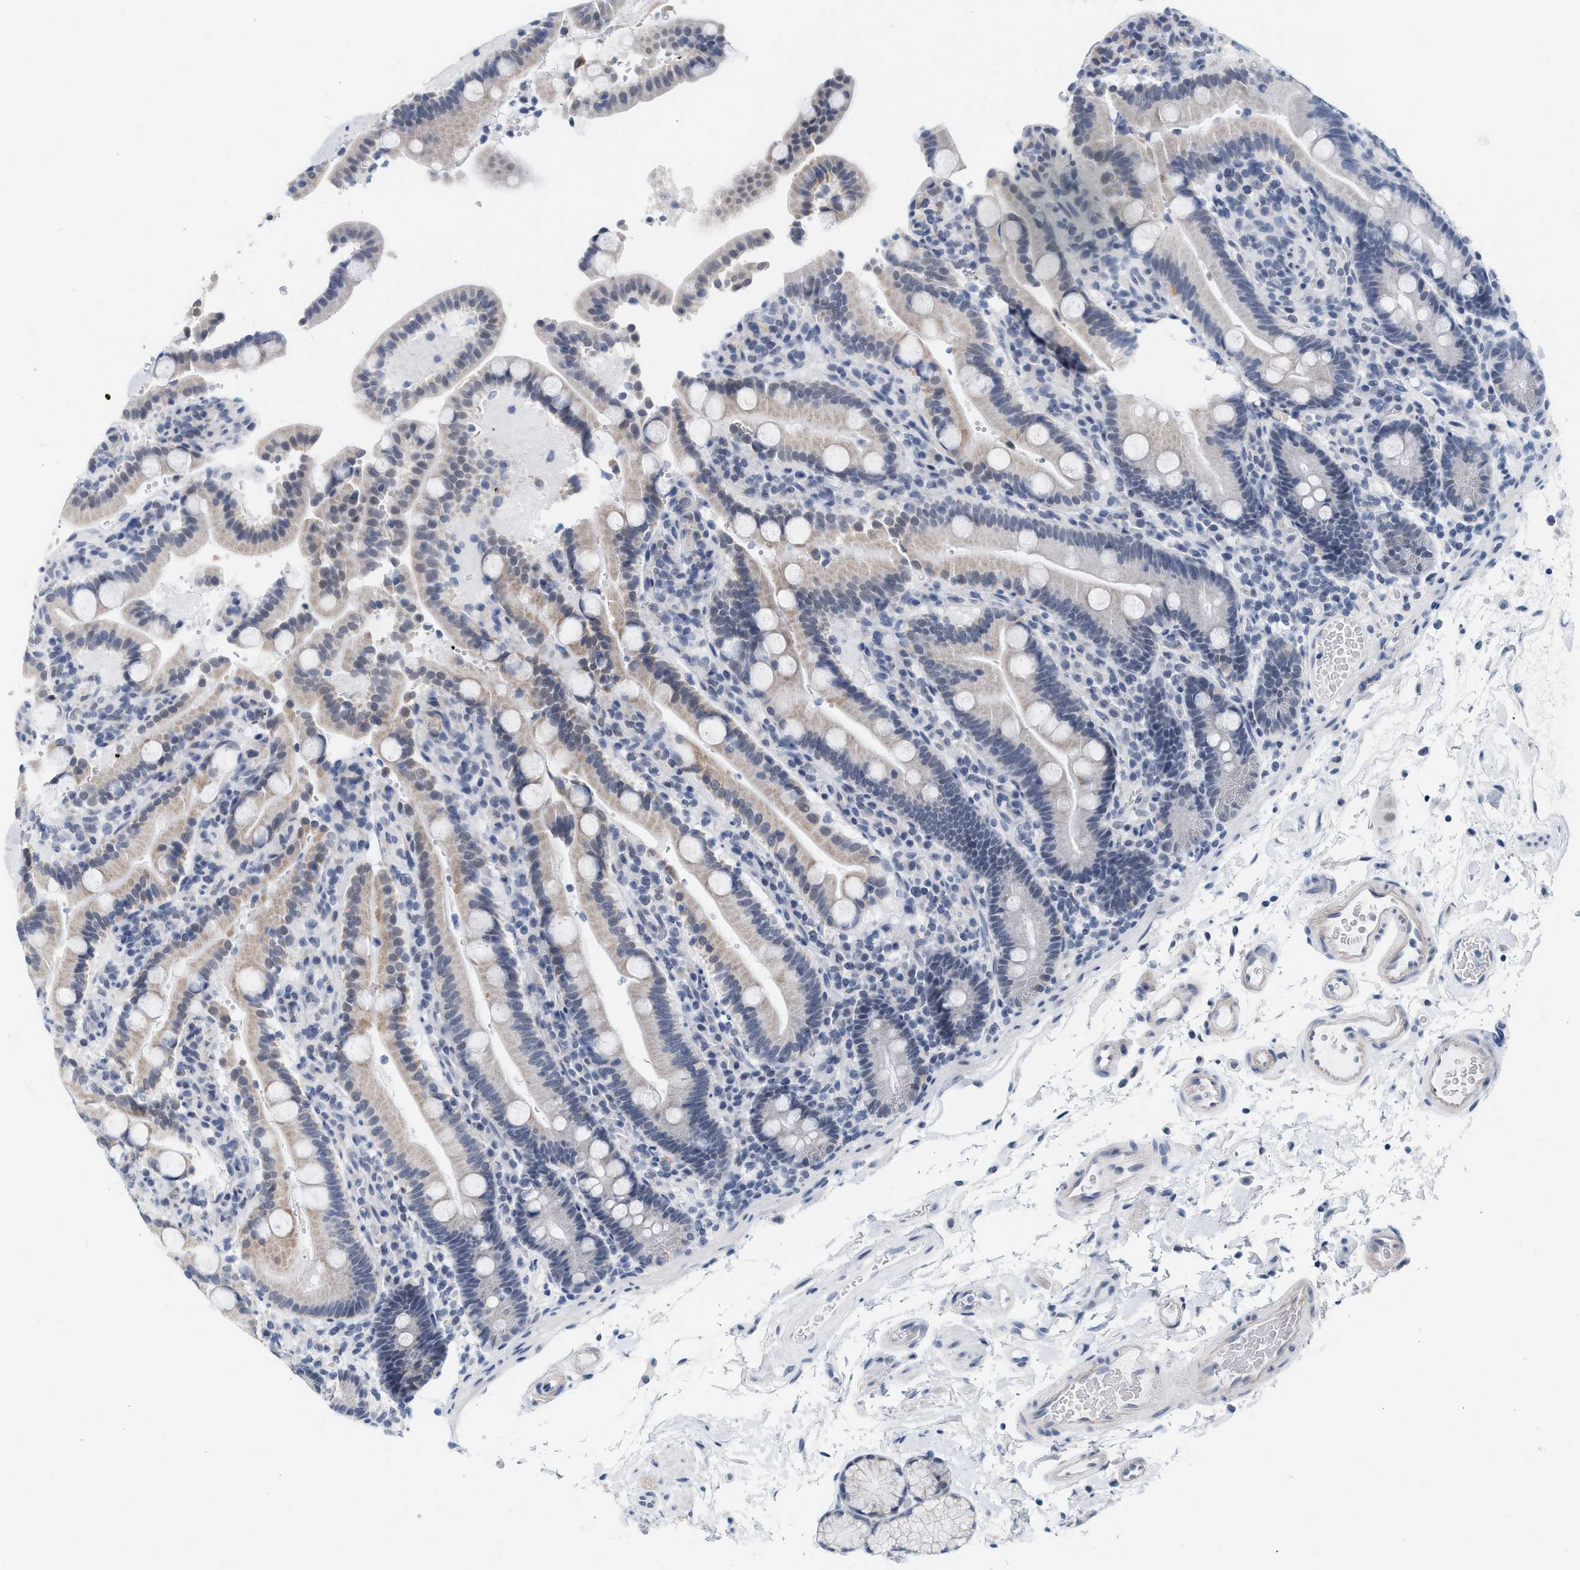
{"staining": {"intensity": "moderate", "quantity": "<25%", "location": "cytoplasmic/membranous"}, "tissue": "duodenum", "cell_type": "Glandular cells", "image_type": "normal", "snomed": [{"axis": "morphology", "description": "Normal tissue, NOS"}, {"axis": "topography", "description": "Small intestine, NOS"}], "caption": "Protein expression by immunohistochemistry (IHC) demonstrates moderate cytoplasmic/membranous staining in approximately <25% of glandular cells in unremarkable duodenum.", "gene": "XIRP1", "patient": {"sex": "female", "age": 71}}